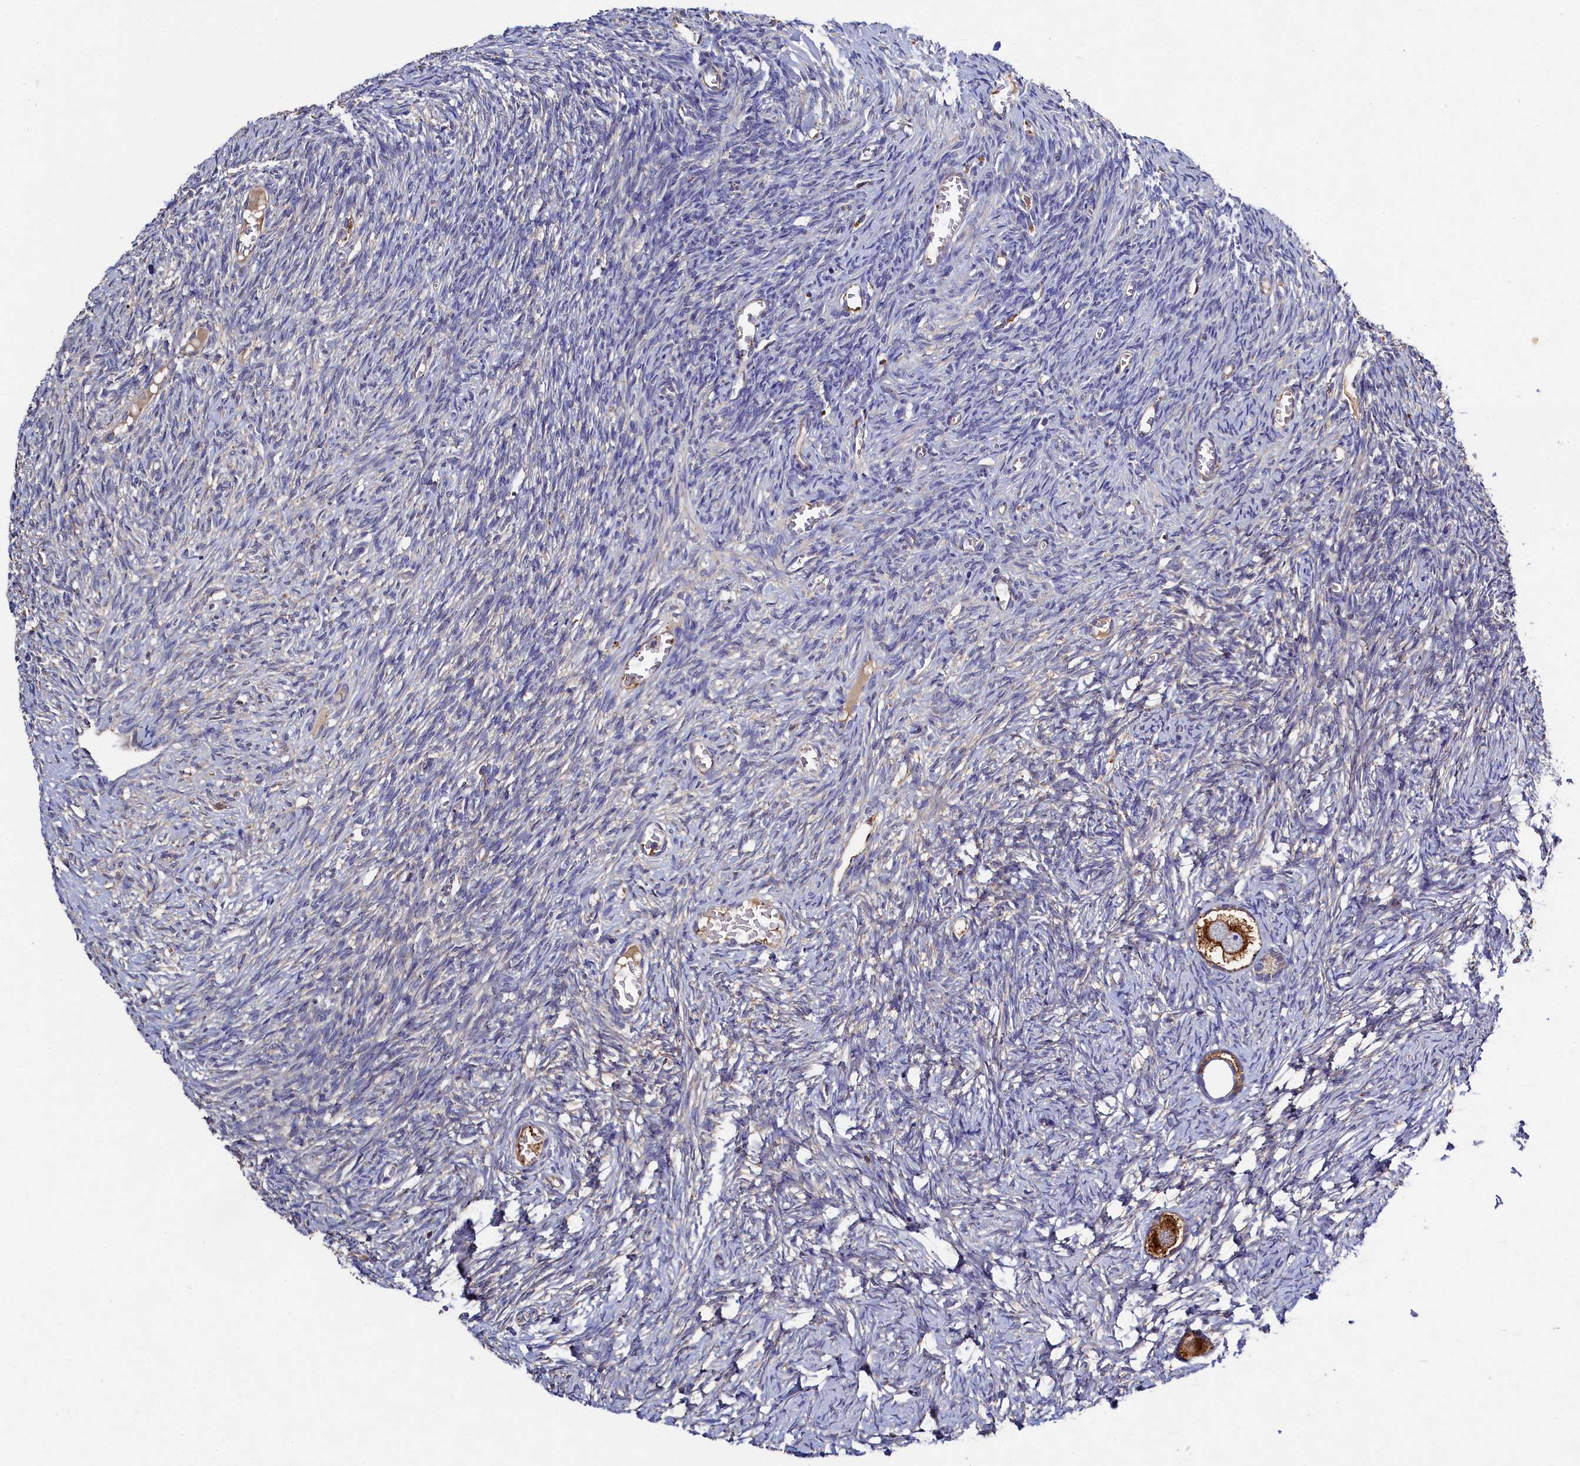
{"staining": {"intensity": "strong", "quantity": ">75%", "location": "cytoplasmic/membranous"}, "tissue": "ovary", "cell_type": "Follicle cells", "image_type": "normal", "snomed": [{"axis": "morphology", "description": "Normal tissue, NOS"}, {"axis": "topography", "description": "Ovary"}], "caption": "Immunohistochemistry staining of normal ovary, which reveals high levels of strong cytoplasmic/membranous positivity in approximately >75% of follicle cells indicating strong cytoplasmic/membranous protein expression. The staining was performed using DAB (3,3'-diaminobenzidine) (brown) for protein detection and nuclei were counterstained in hematoxylin (blue).", "gene": "TK2", "patient": {"sex": "female", "age": 27}}